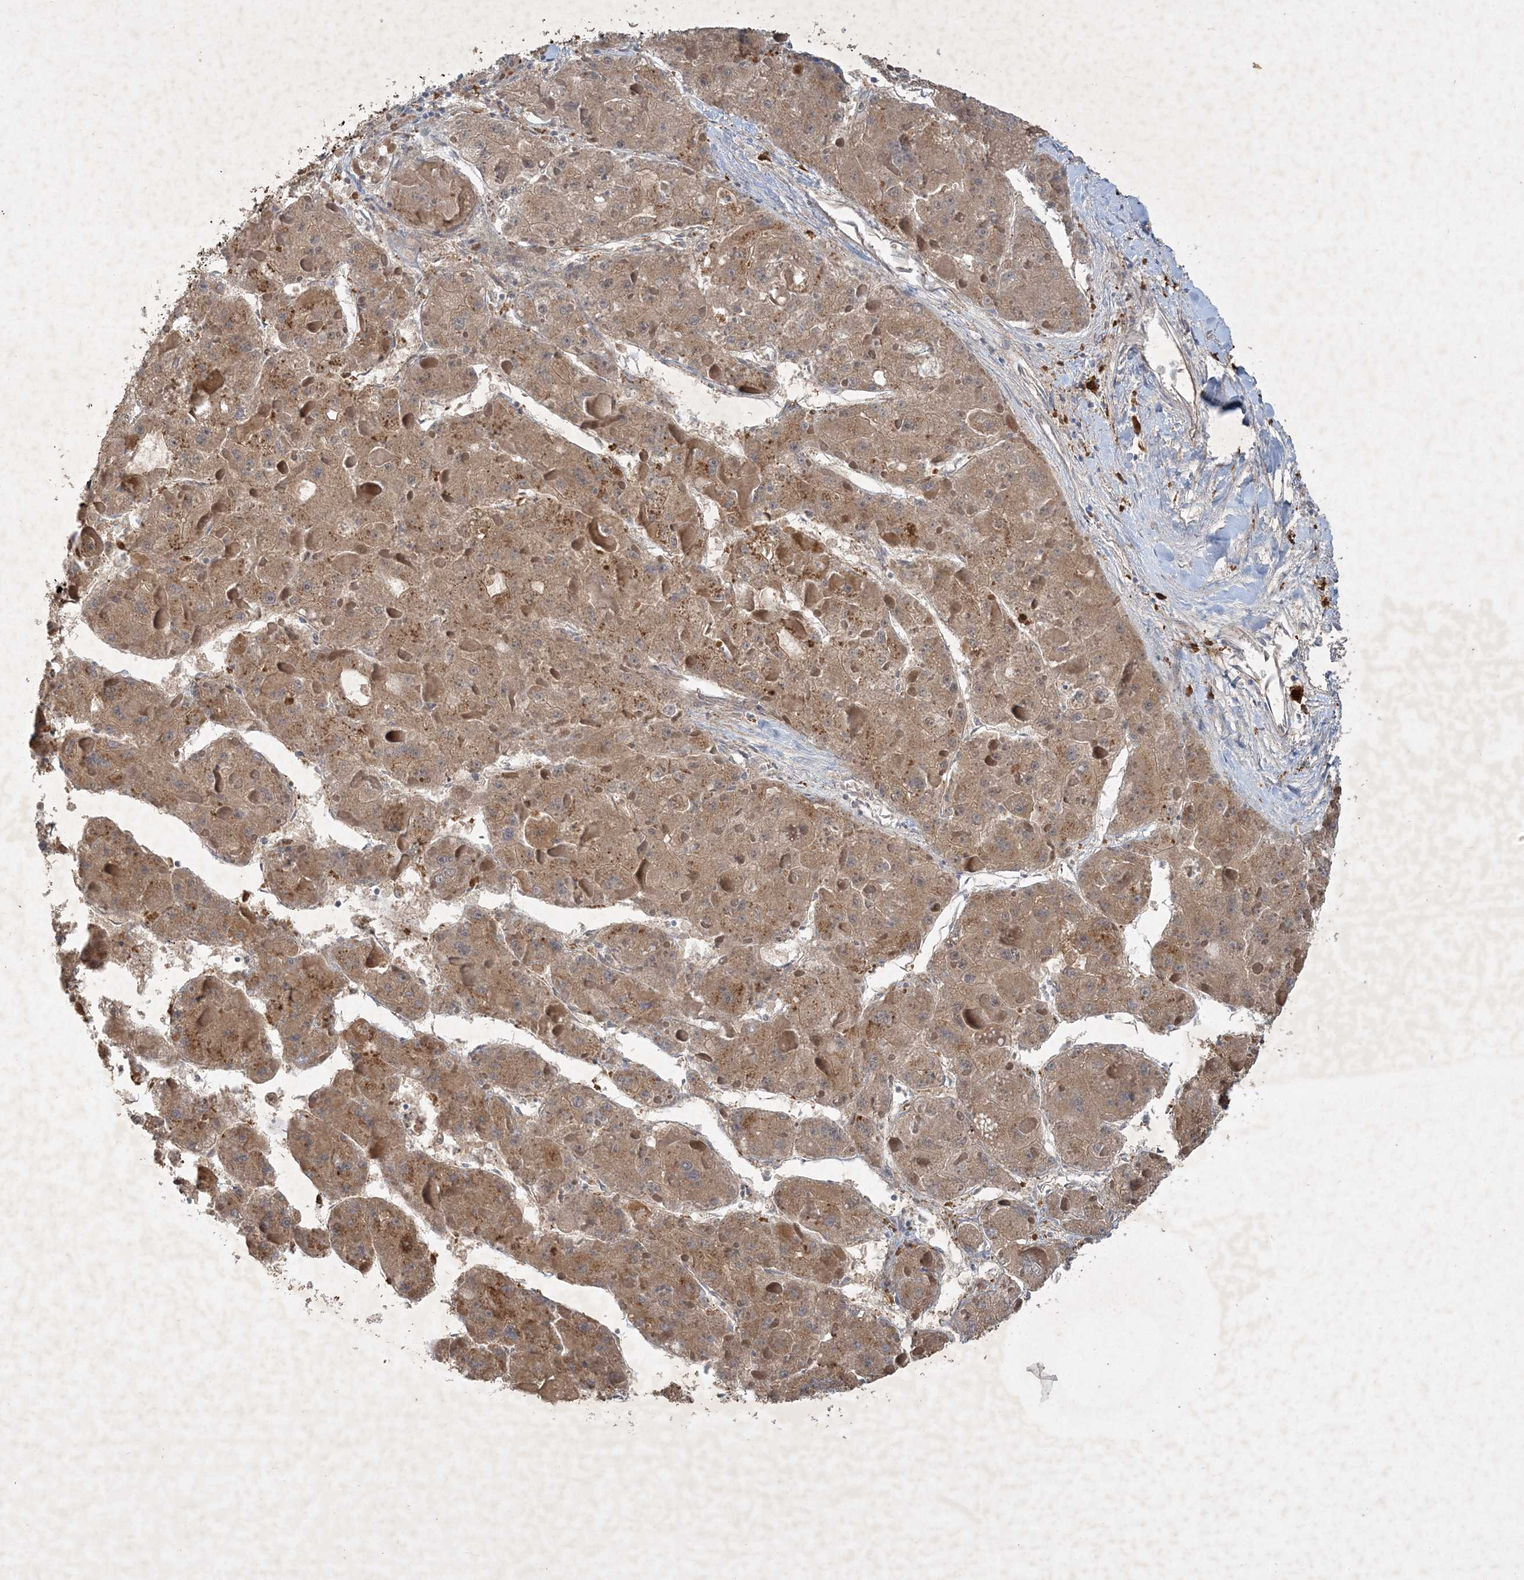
{"staining": {"intensity": "moderate", "quantity": ">75%", "location": "cytoplasmic/membranous"}, "tissue": "liver cancer", "cell_type": "Tumor cells", "image_type": "cancer", "snomed": [{"axis": "morphology", "description": "Carcinoma, Hepatocellular, NOS"}, {"axis": "topography", "description": "Liver"}], "caption": "Liver cancer stained for a protein displays moderate cytoplasmic/membranous positivity in tumor cells. The protein is stained brown, and the nuclei are stained in blue (DAB IHC with brightfield microscopy, high magnification).", "gene": "THG1L", "patient": {"sex": "female", "age": 73}}